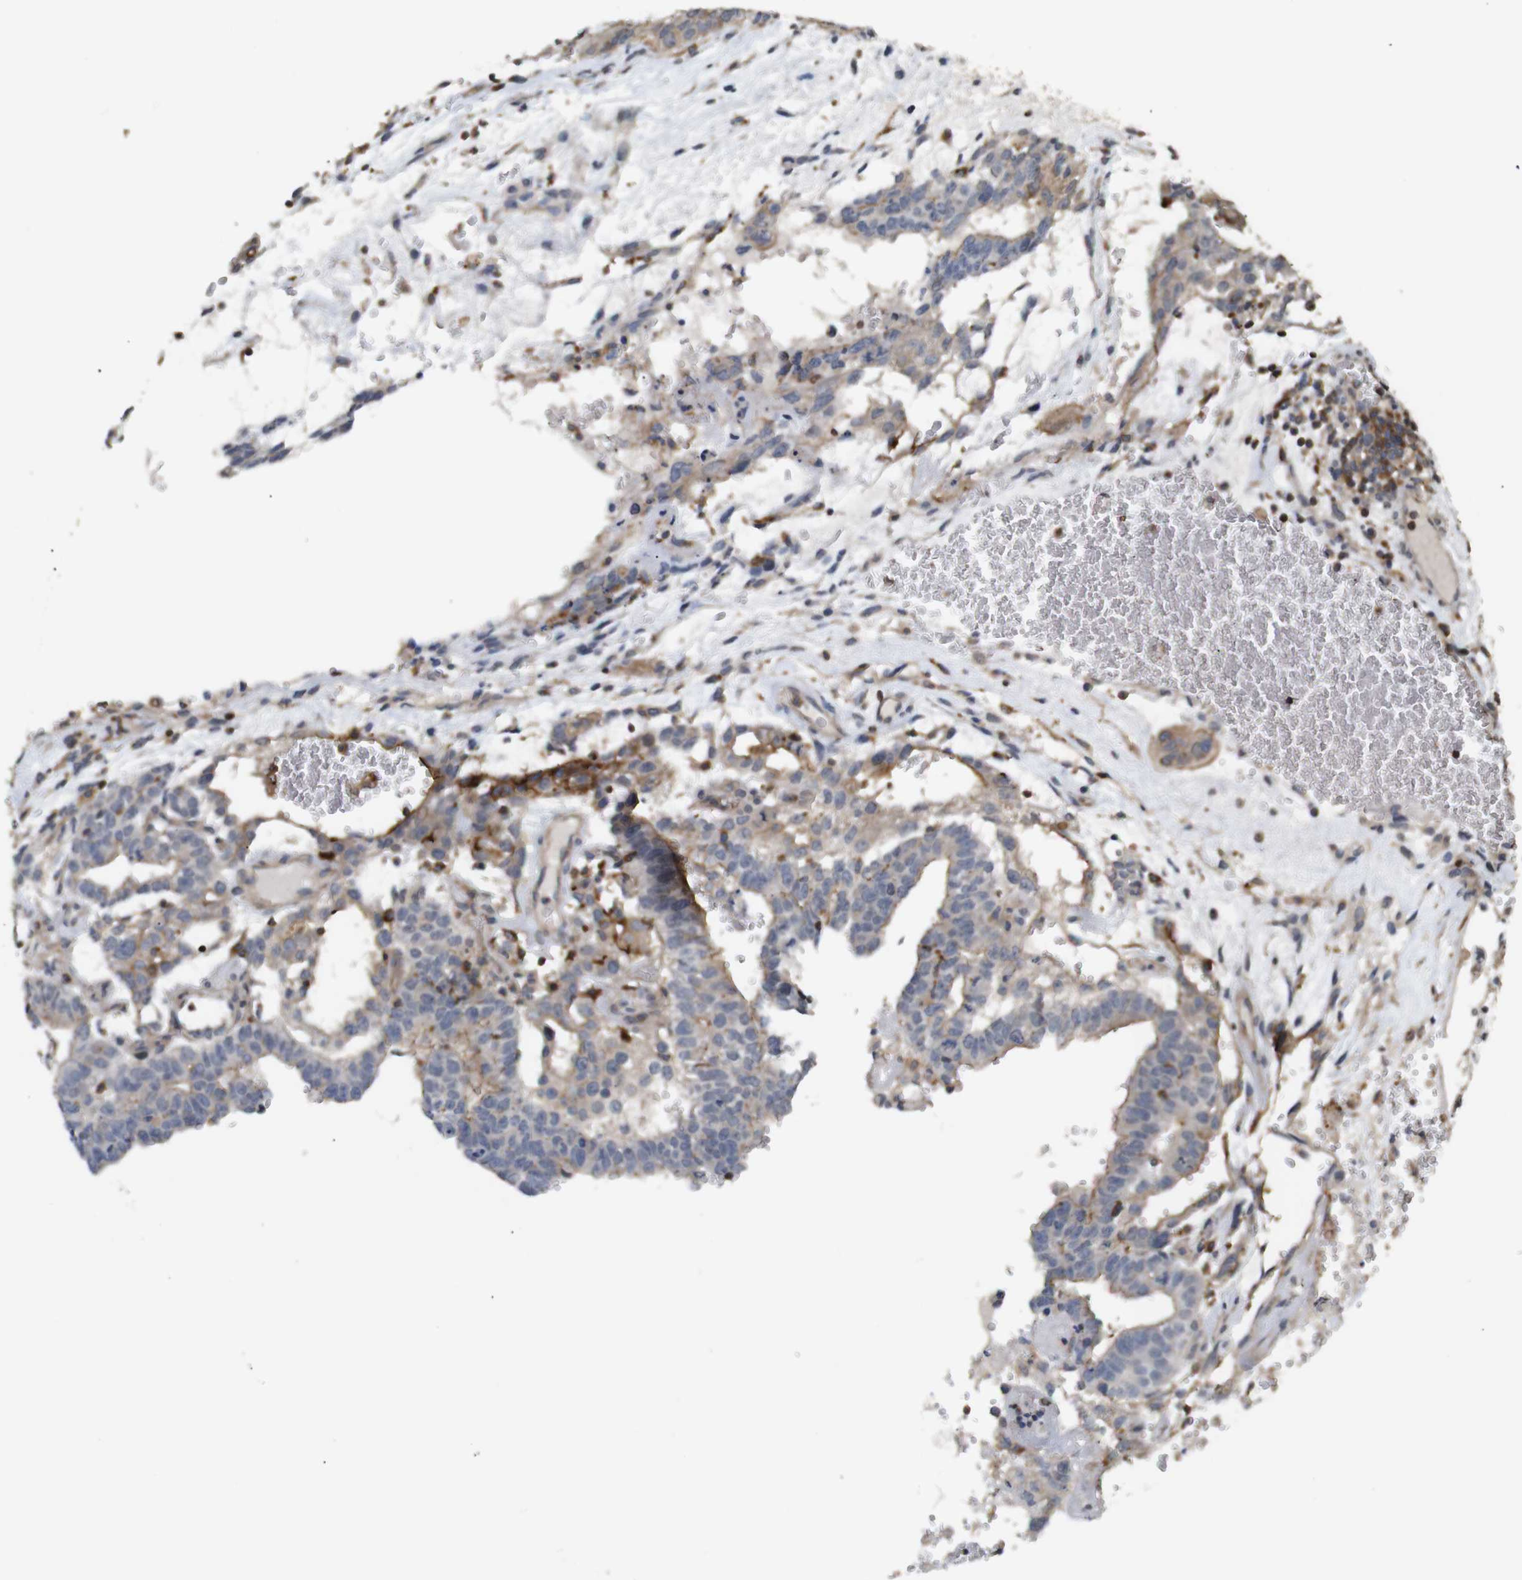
{"staining": {"intensity": "weak", "quantity": "25%-75%", "location": "cytoplasmic/membranous"}, "tissue": "testis cancer", "cell_type": "Tumor cells", "image_type": "cancer", "snomed": [{"axis": "morphology", "description": "Seminoma, NOS"}, {"axis": "morphology", "description": "Carcinoma, Embryonal, NOS"}, {"axis": "topography", "description": "Testis"}], "caption": "The histopathology image shows immunohistochemical staining of seminoma (testis). There is weak cytoplasmic/membranous positivity is present in about 25%-75% of tumor cells. (DAB (3,3'-diaminobenzidine) IHC with brightfield microscopy, high magnification).", "gene": "KSR1", "patient": {"sex": "male", "age": 52}}